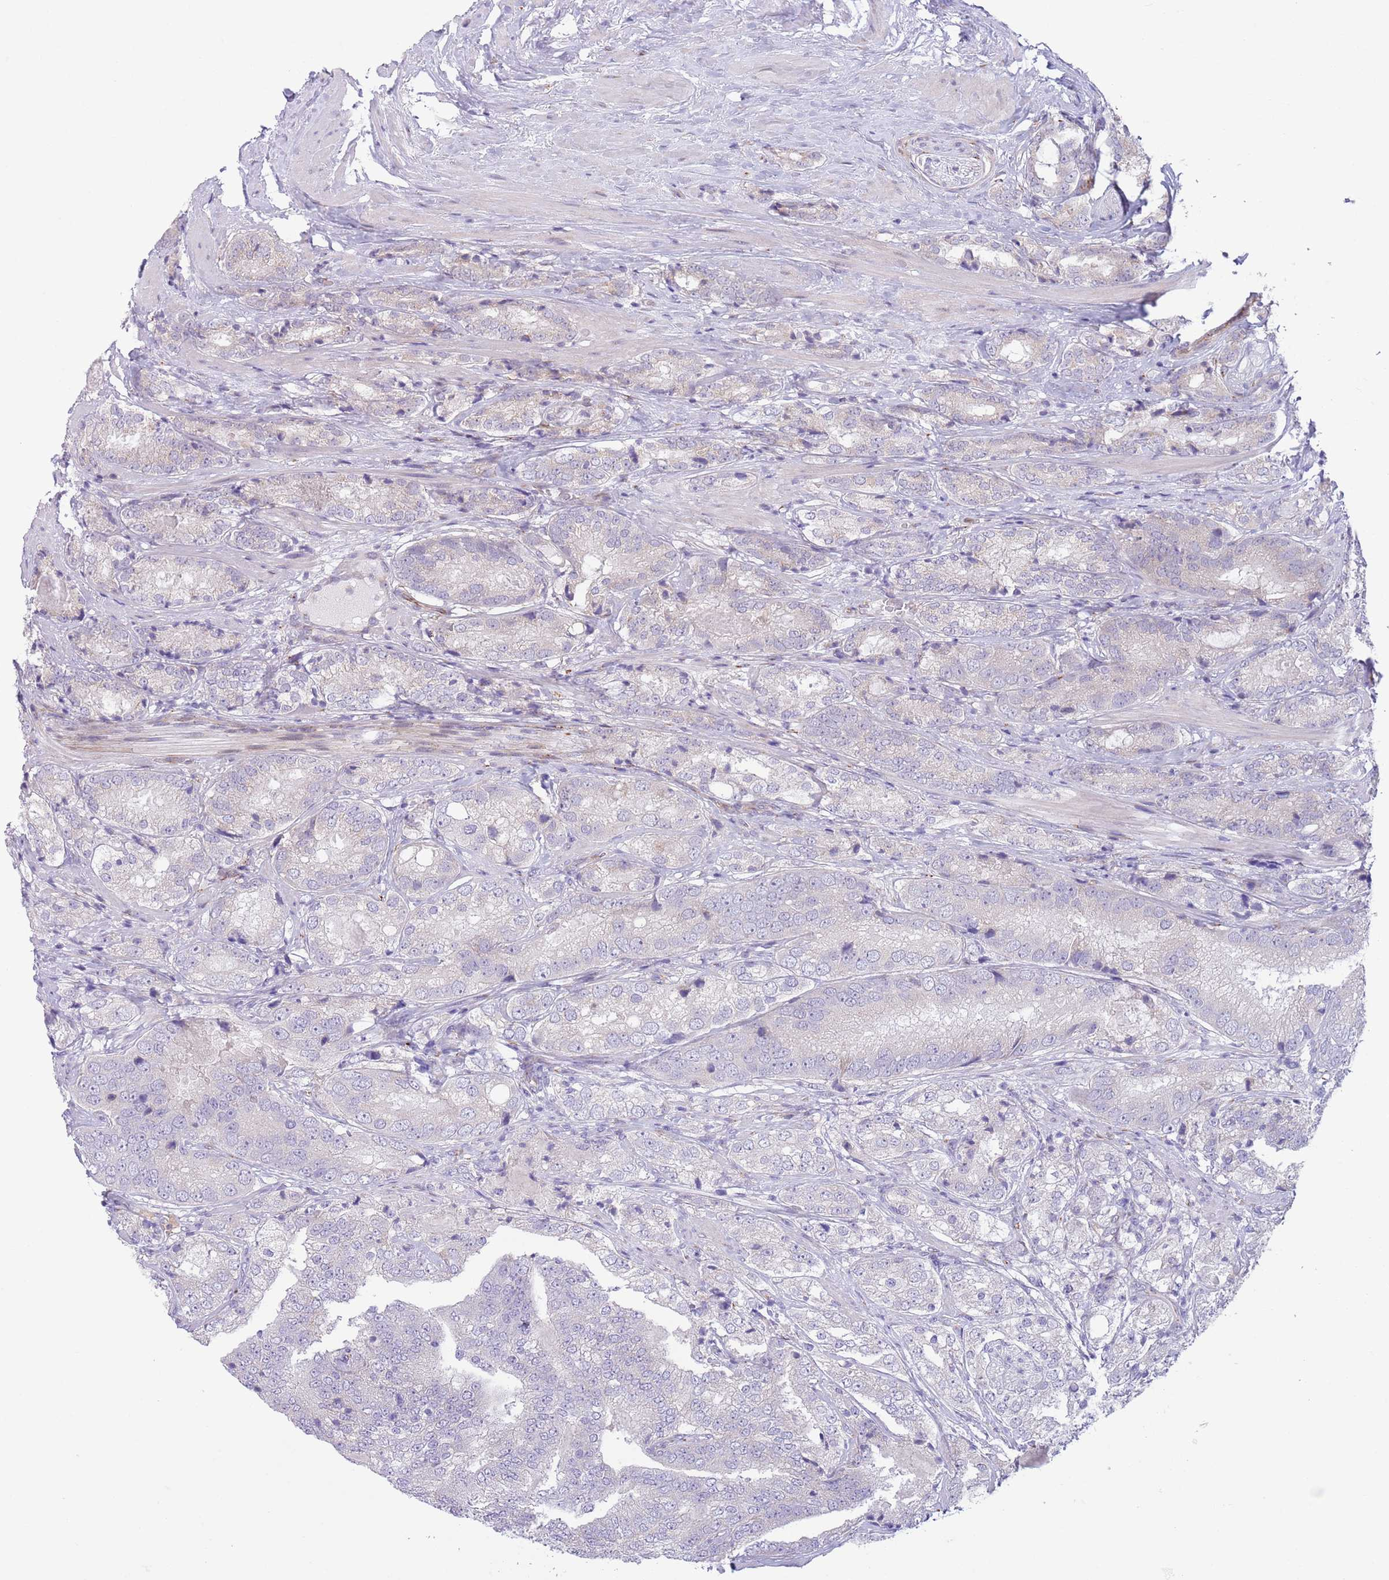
{"staining": {"intensity": "negative", "quantity": "none", "location": "none"}, "tissue": "prostate cancer", "cell_type": "Tumor cells", "image_type": "cancer", "snomed": [{"axis": "morphology", "description": "Adenocarcinoma, High grade"}, {"axis": "topography", "description": "Prostate"}], "caption": "Immunohistochemistry (IHC) micrograph of neoplastic tissue: human prostate cancer (adenocarcinoma (high-grade)) stained with DAB exhibits no significant protein staining in tumor cells.", "gene": "C20orf96", "patient": {"sex": "male", "age": 63}}